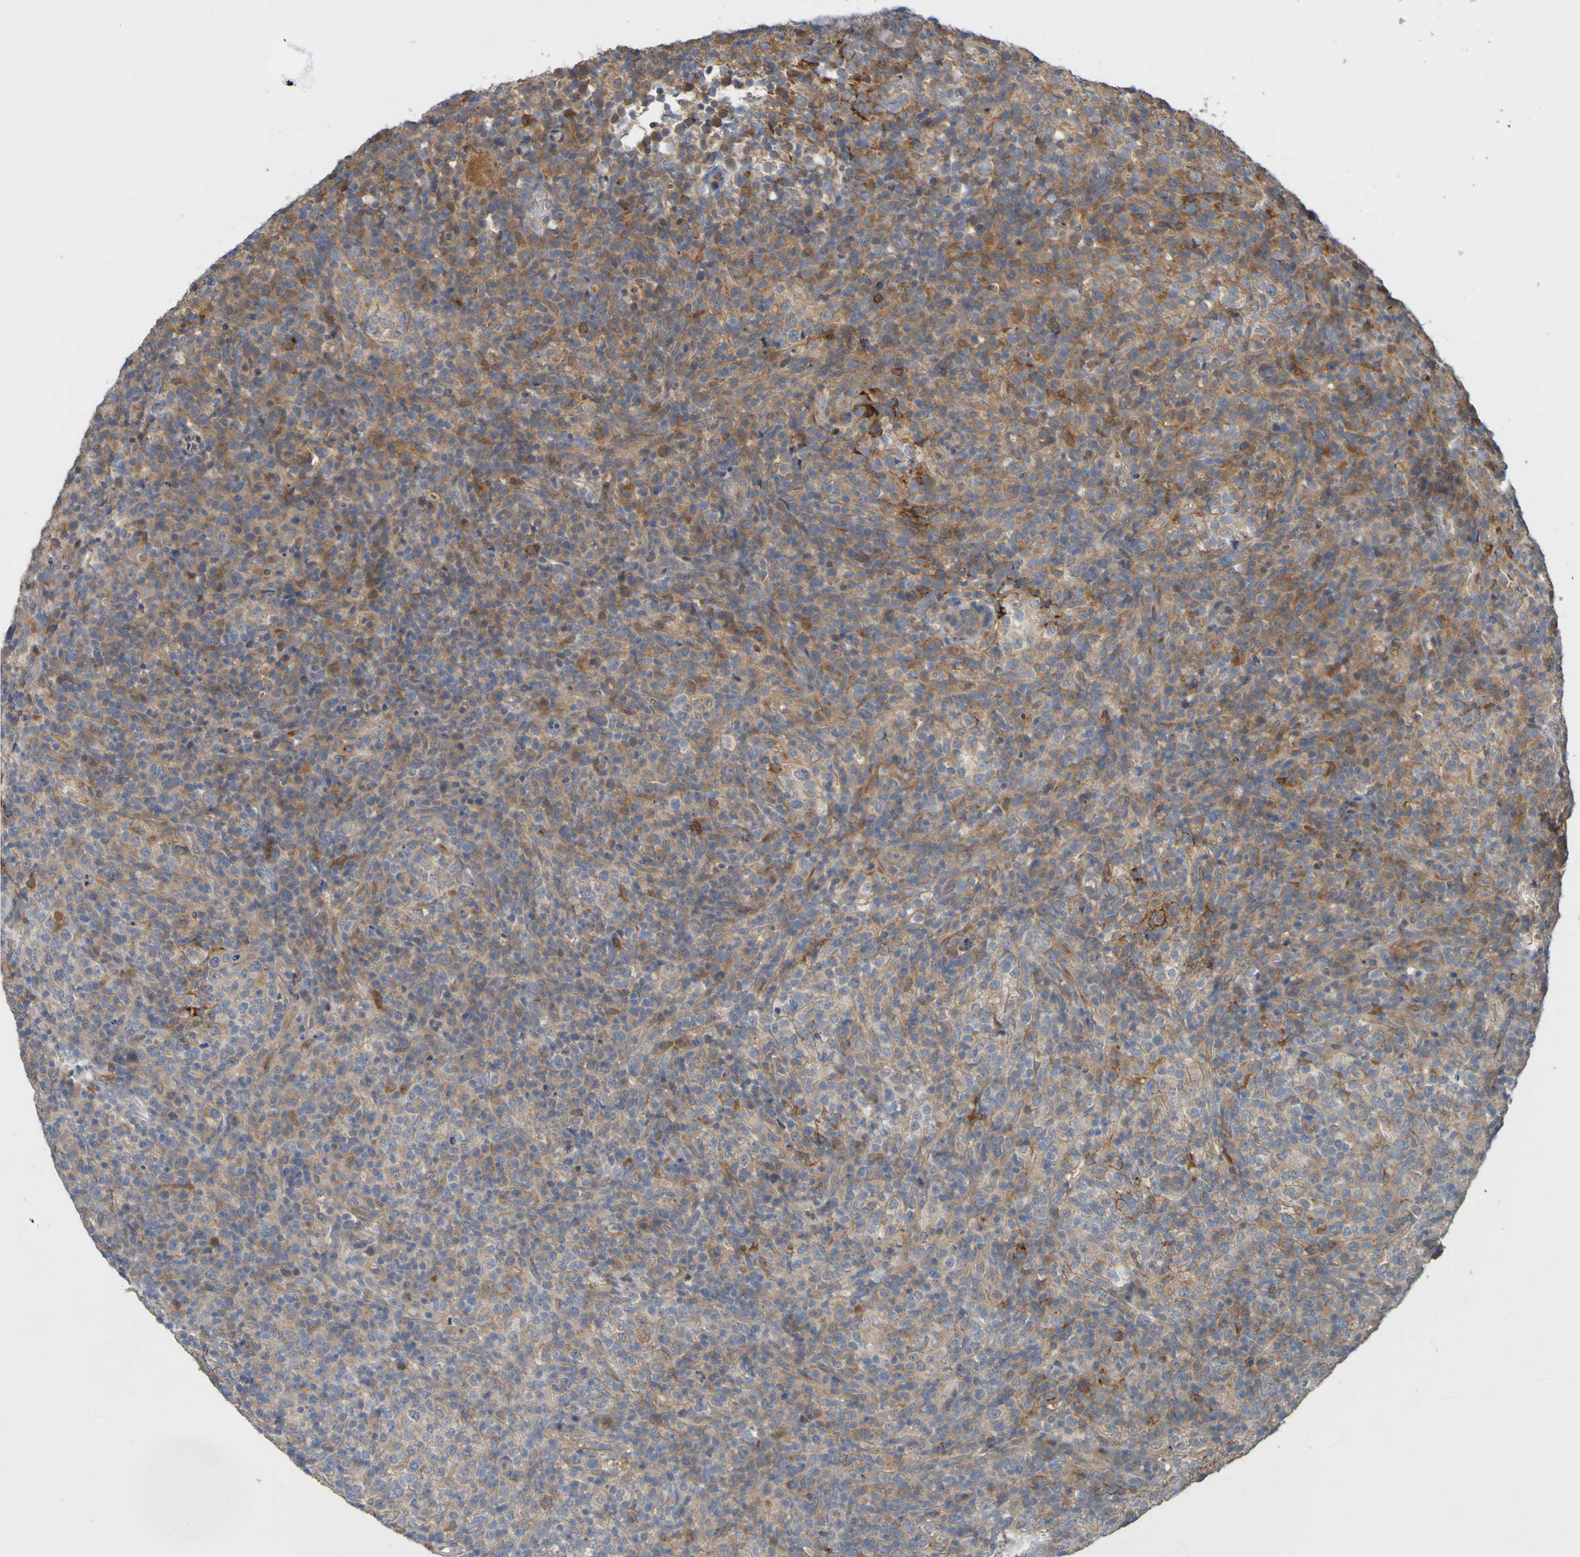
{"staining": {"intensity": "strong", "quantity": "25%-75%", "location": "cytoplasmic/membranous"}, "tissue": "lymphoma", "cell_type": "Tumor cells", "image_type": "cancer", "snomed": [{"axis": "morphology", "description": "Malignant lymphoma, non-Hodgkin's type, High grade"}, {"axis": "topography", "description": "Lymph node"}], "caption": "The micrograph shows staining of malignant lymphoma, non-Hodgkin's type (high-grade), revealing strong cytoplasmic/membranous protein positivity (brown color) within tumor cells.", "gene": "NAV2", "patient": {"sex": "female", "age": 76}}